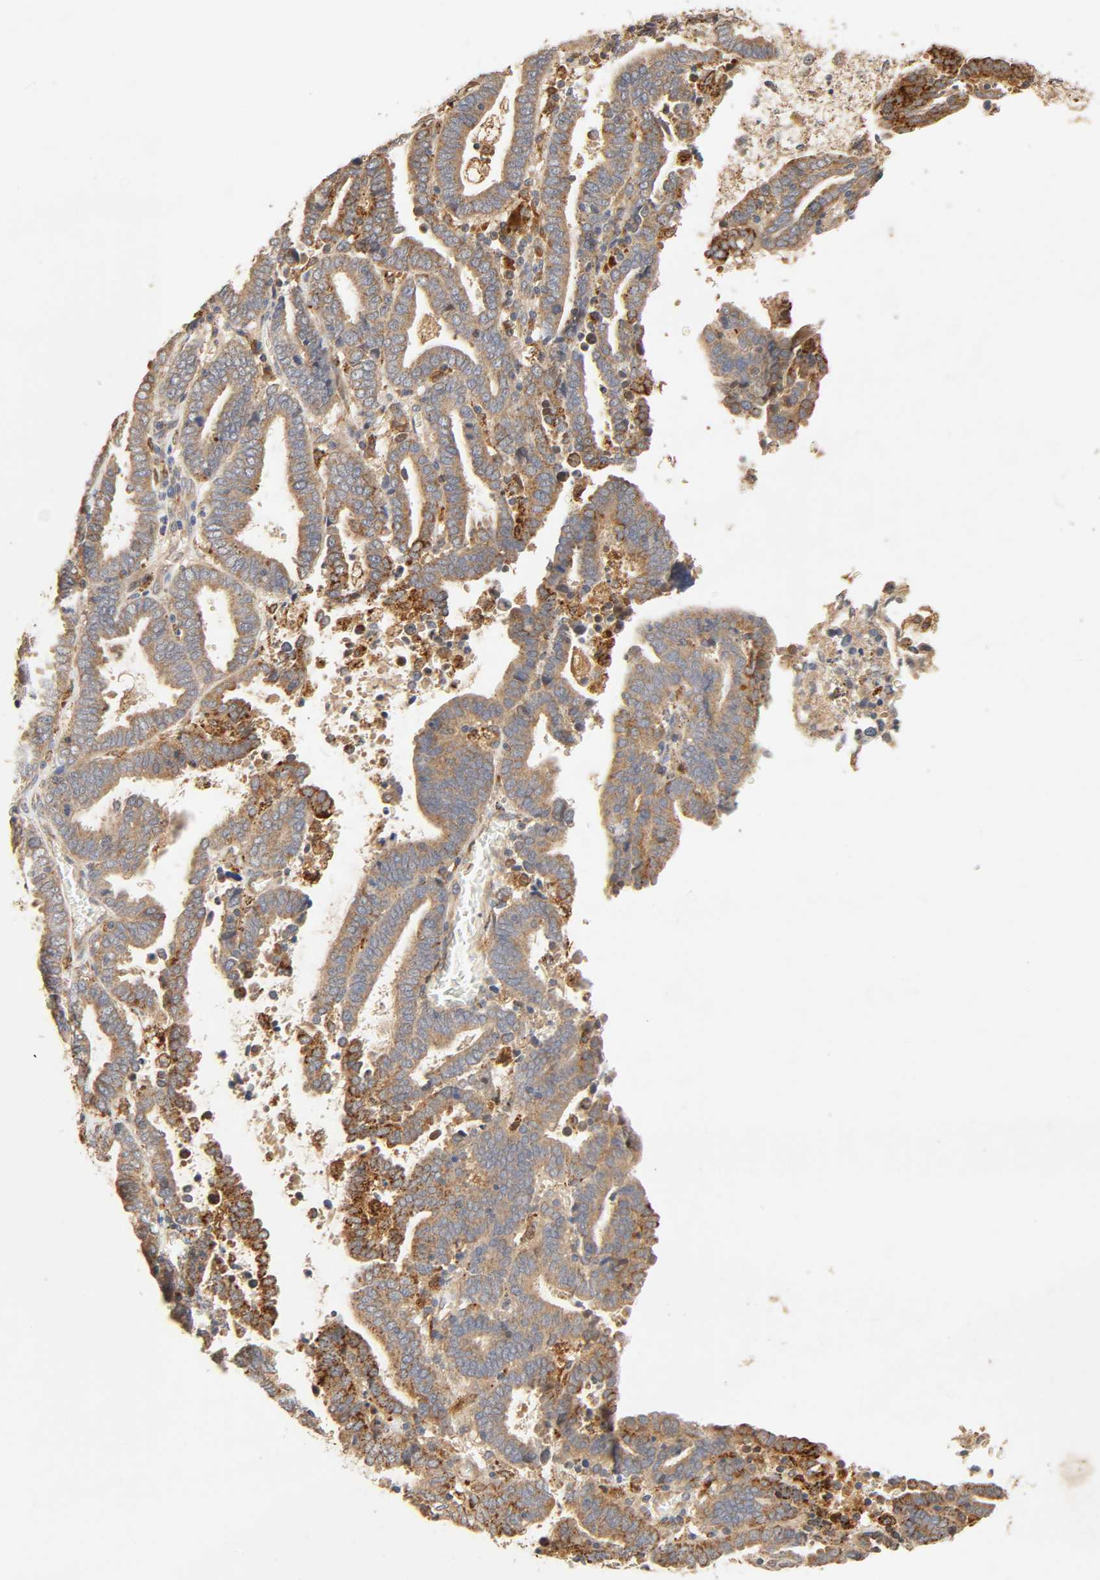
{"staining": {"intensity": "strong", "quantity": ">75%", "location": "cytoplasmic/membranous"}, "tissue": "endometrial cancer", "cell_type": "Tumor cells", "image_type": "cancer", "snomed": [{"axis": "morphology", "description": "Adenocarcinoma, NOS"}, {"axis": "topography", "description": "Uterus"}], "caption": "This is a photomicrograph of immunohistochemistry (IHC) staining of endometrial cancer, which shows strong expression in the cytoplasmic/membranous of tumor cells.", "gene": "MAPK6", "patient": {"sex": "female", "age": 83}}